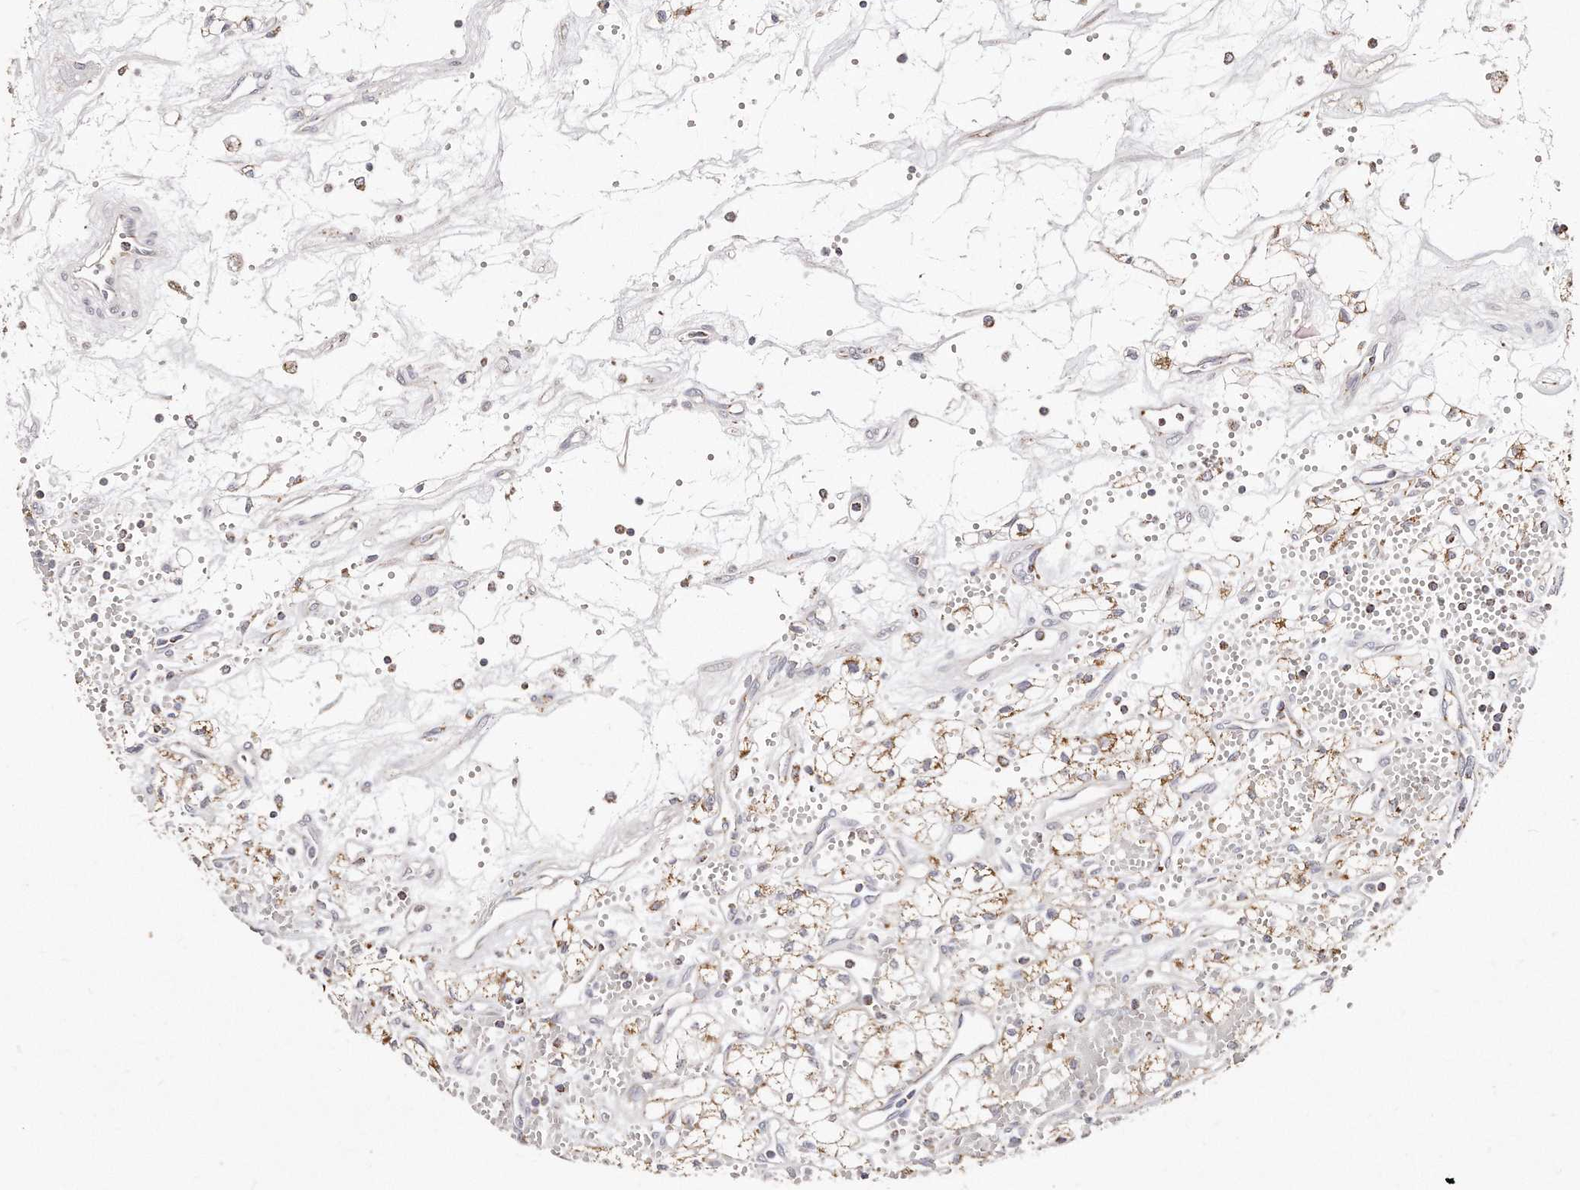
{"staining": {"intensity": "weak", "quantity": ">75%", "location": "cytoplasmic/membranous"}, "tissue": "renal cancer", "cell_type": "Tumor cells", "image_type": "cancer", "snomed": [{"axis": "morphology", "description": "Adenocarcinoma, NOS"}, {"axis": "topography", "description": "Kidney"}], "caption": "Weak cytoplasmic/membranous expression is seen in approximately >75% of tumor cells in adenocarcinoma (renal).", "gene": "RTKN", "patient": {"sex": "male", "age": 59}}